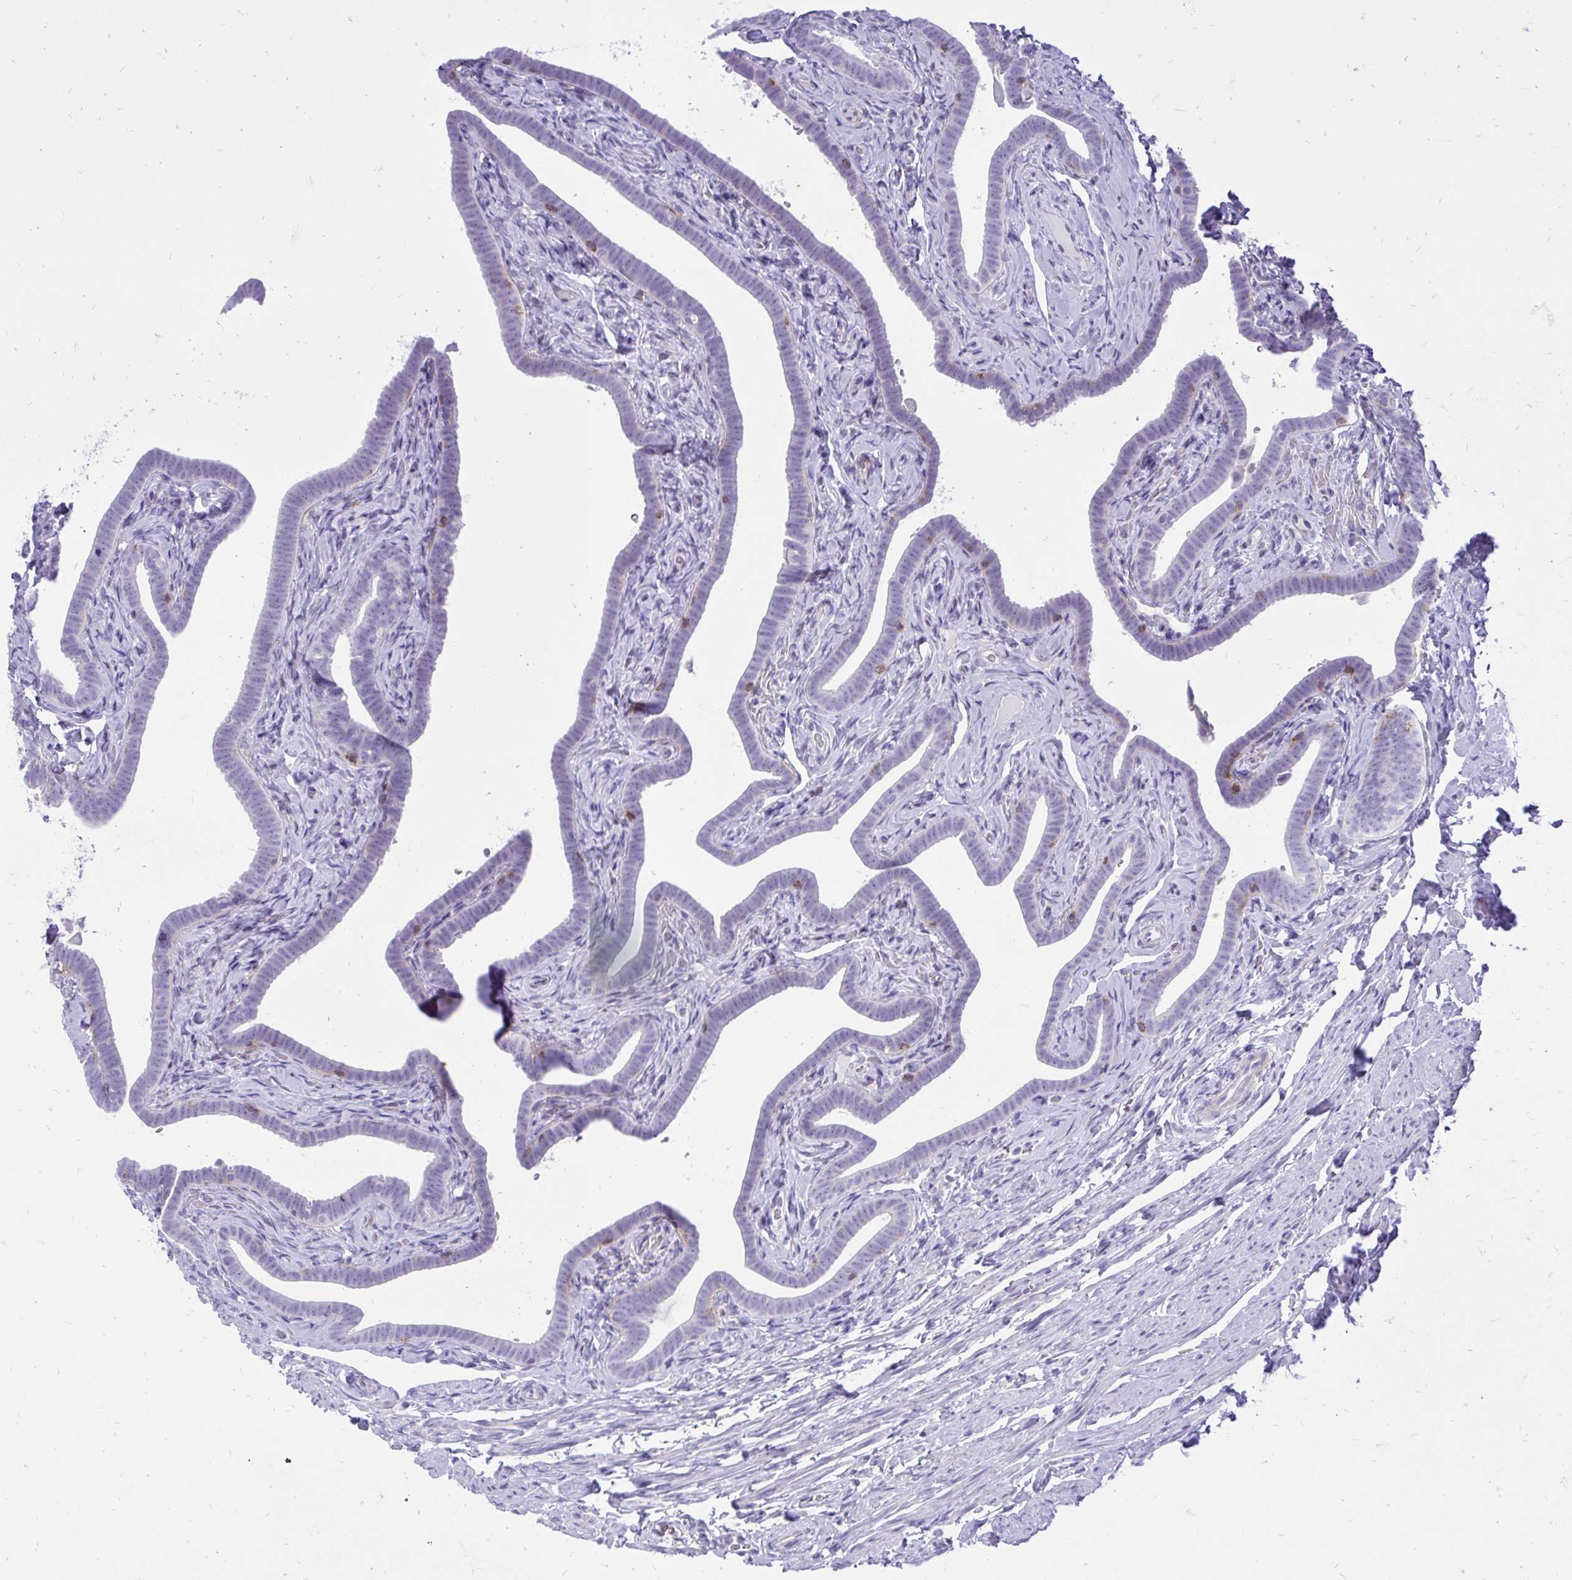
{"staining": {"intensity": "negative", "quantity": "none", "location": "none"}, "tissue": "fallopian tube", "cell_type": "Glandular cells", "image_type": "normal", "snomed": [{"axis": "morphology", "description": "Normal tissue, NOS"}, {"axis": "topography", "description": "Fallopian tube"}], "caption": "Image shows no protein positivity in glandular cells of benign fallopian tube. Nuclei are stained in blue.", "gene": "GPRIN3", "patient": {"sex": "female", "age": 69}}